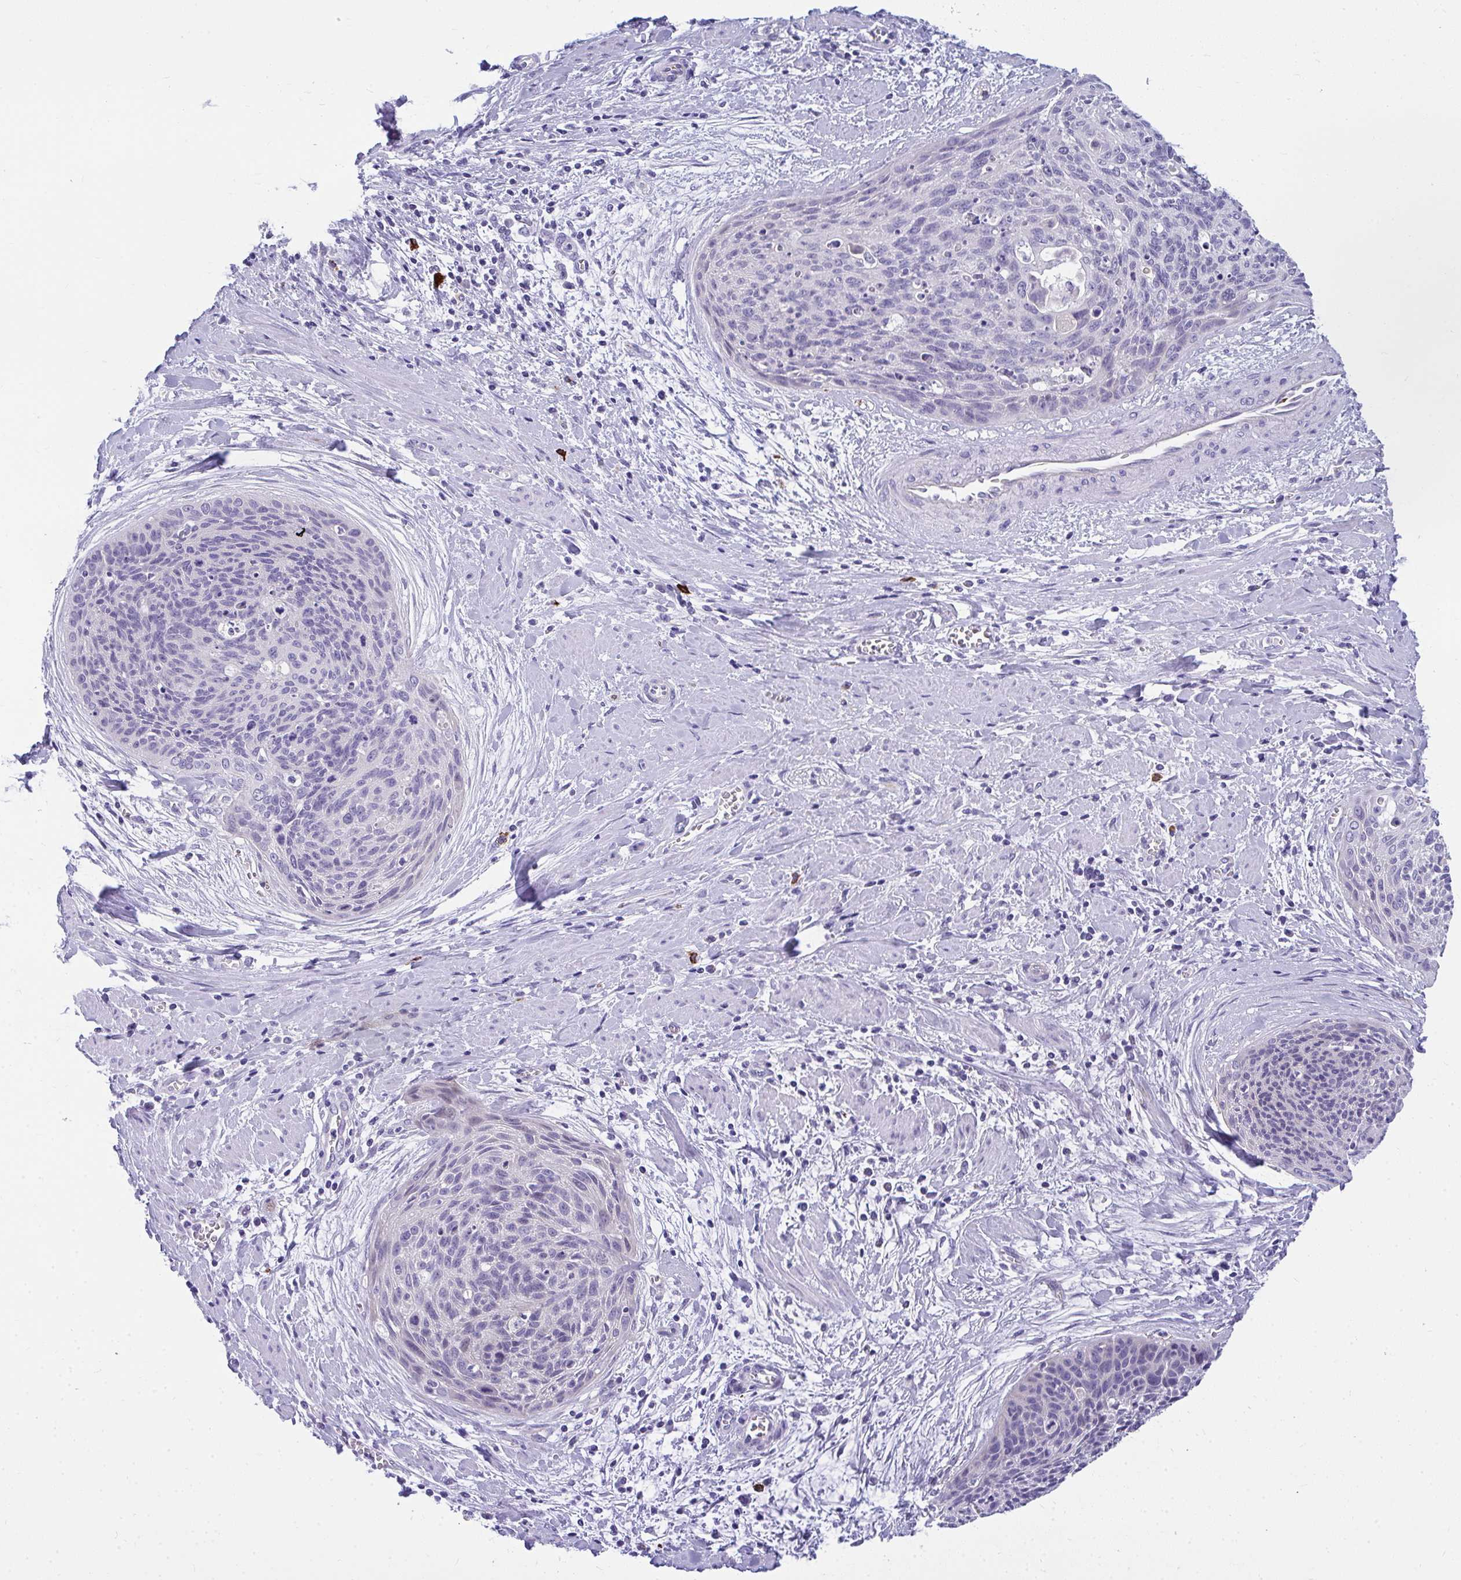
{"staining": {"intensity": "negative", "quantity": "none", "location": "none"}, "tissue": "cervical cancer", "cell_type": "Tumor cells", "image_type": "cancer", "snomed": [{"axis": "morphology", "description": "Squamous cell carcinoma, NOS"}, {"axis": "topography", "description": "Cervix"}], "caption": "Immunohistochemistry micrograph of cervical cancer (squamous cell carcinoma) stained for a protein (brown), which exhibits no positivity in tumor cells.", "gene": "TSBP1", "patient": {"sex": "female", "age": 55}}